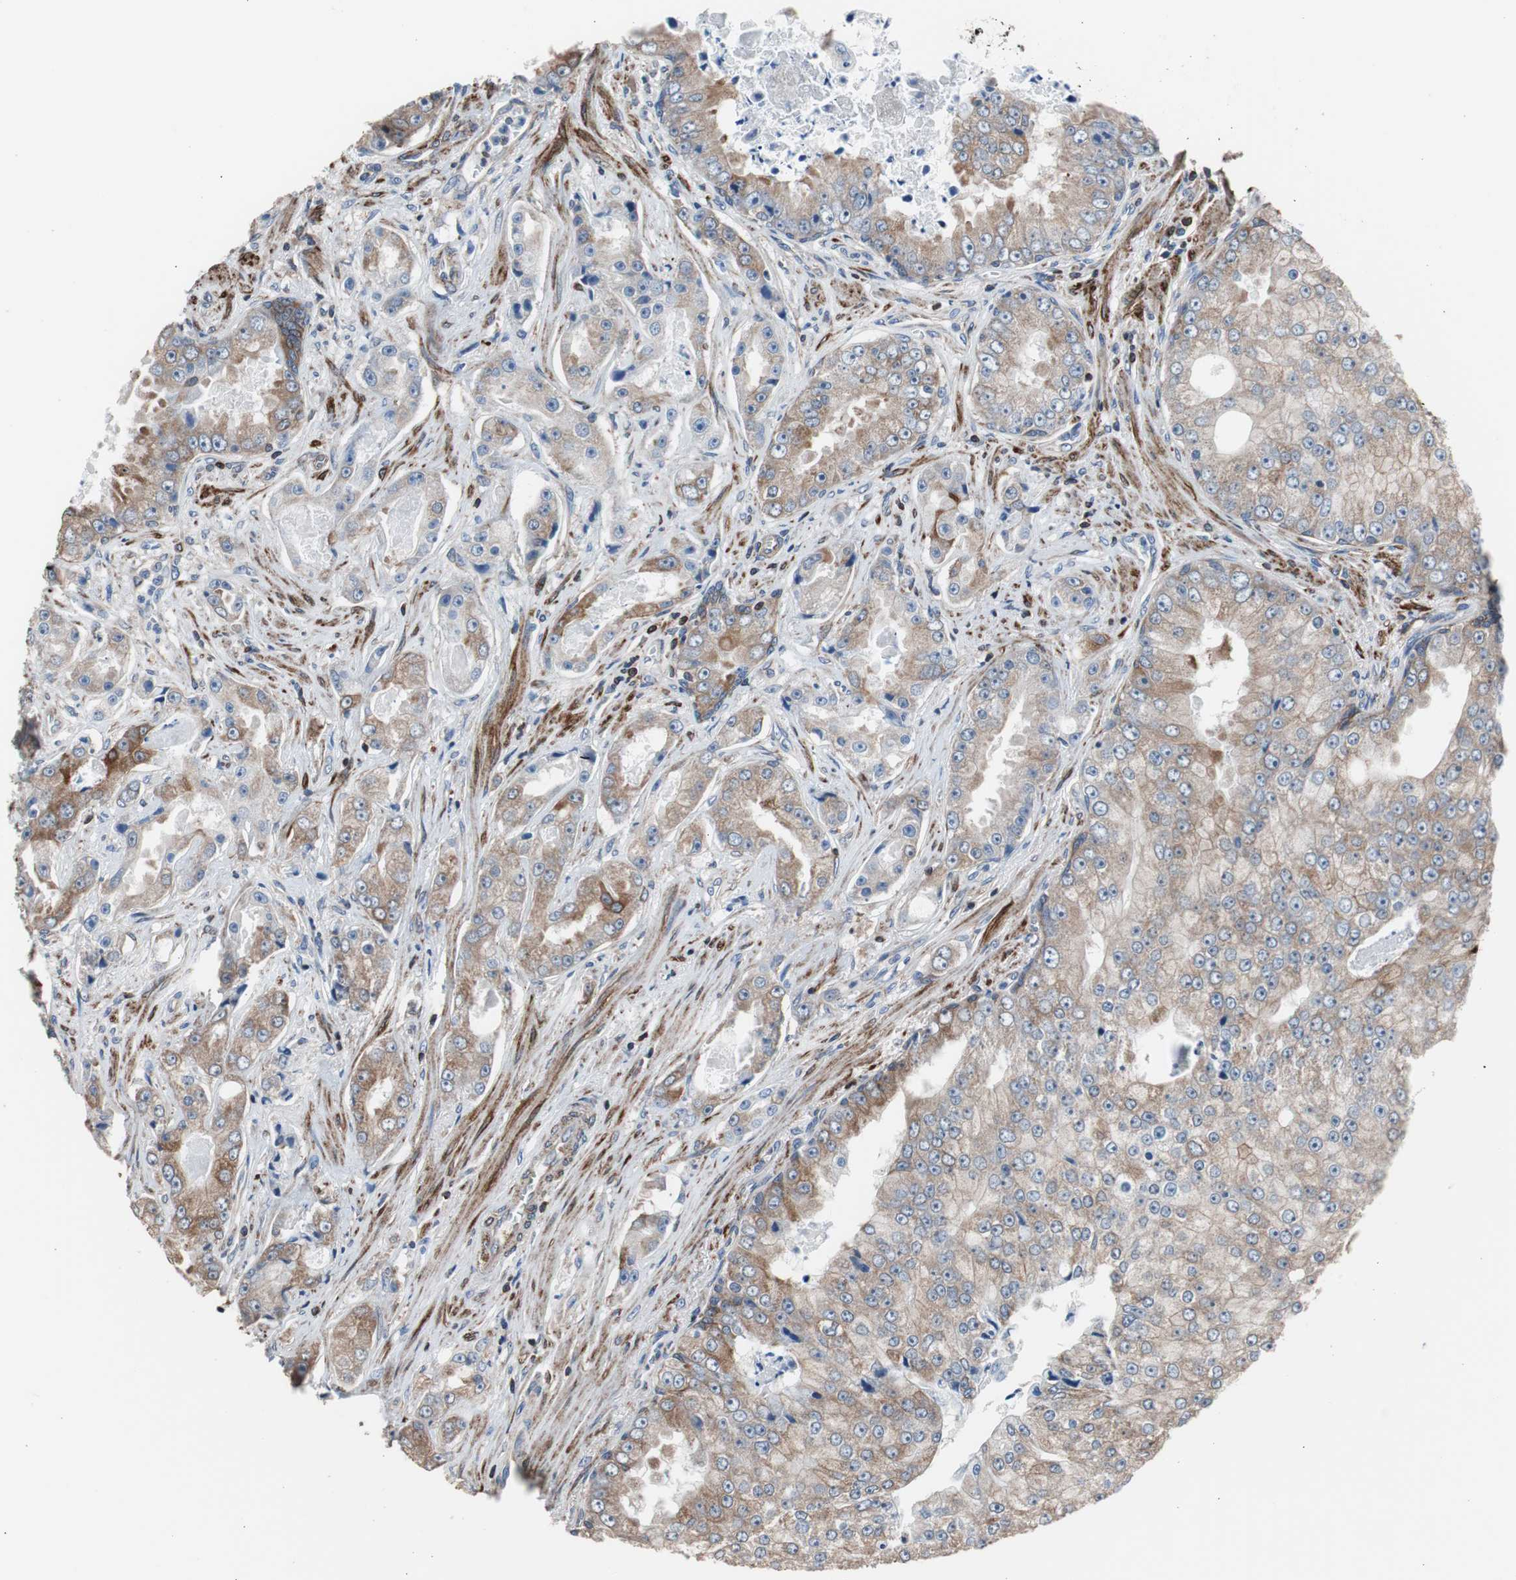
{"staining": {"intensity": "weak", "quantity": ">75%", "location": "cytoplasmic/membranous"}, "tissue": "prostate cancer", "cell_type": "Tumor cells", "image_type": "cancer", "snomed": [{"axis": "morphology", "description": "Adenocarcinoma, High grade"}, {"axis": "topography", "description": "Prostate"}], "caption": "A low amount of weak cytoplasmic/membranous positivity is present in approximately >75% of tumor cells in prostate high-grade adenocarcinoma tissue.", "gene": "PBXIP1", "patient": {"sex": "male", "age": 73}}